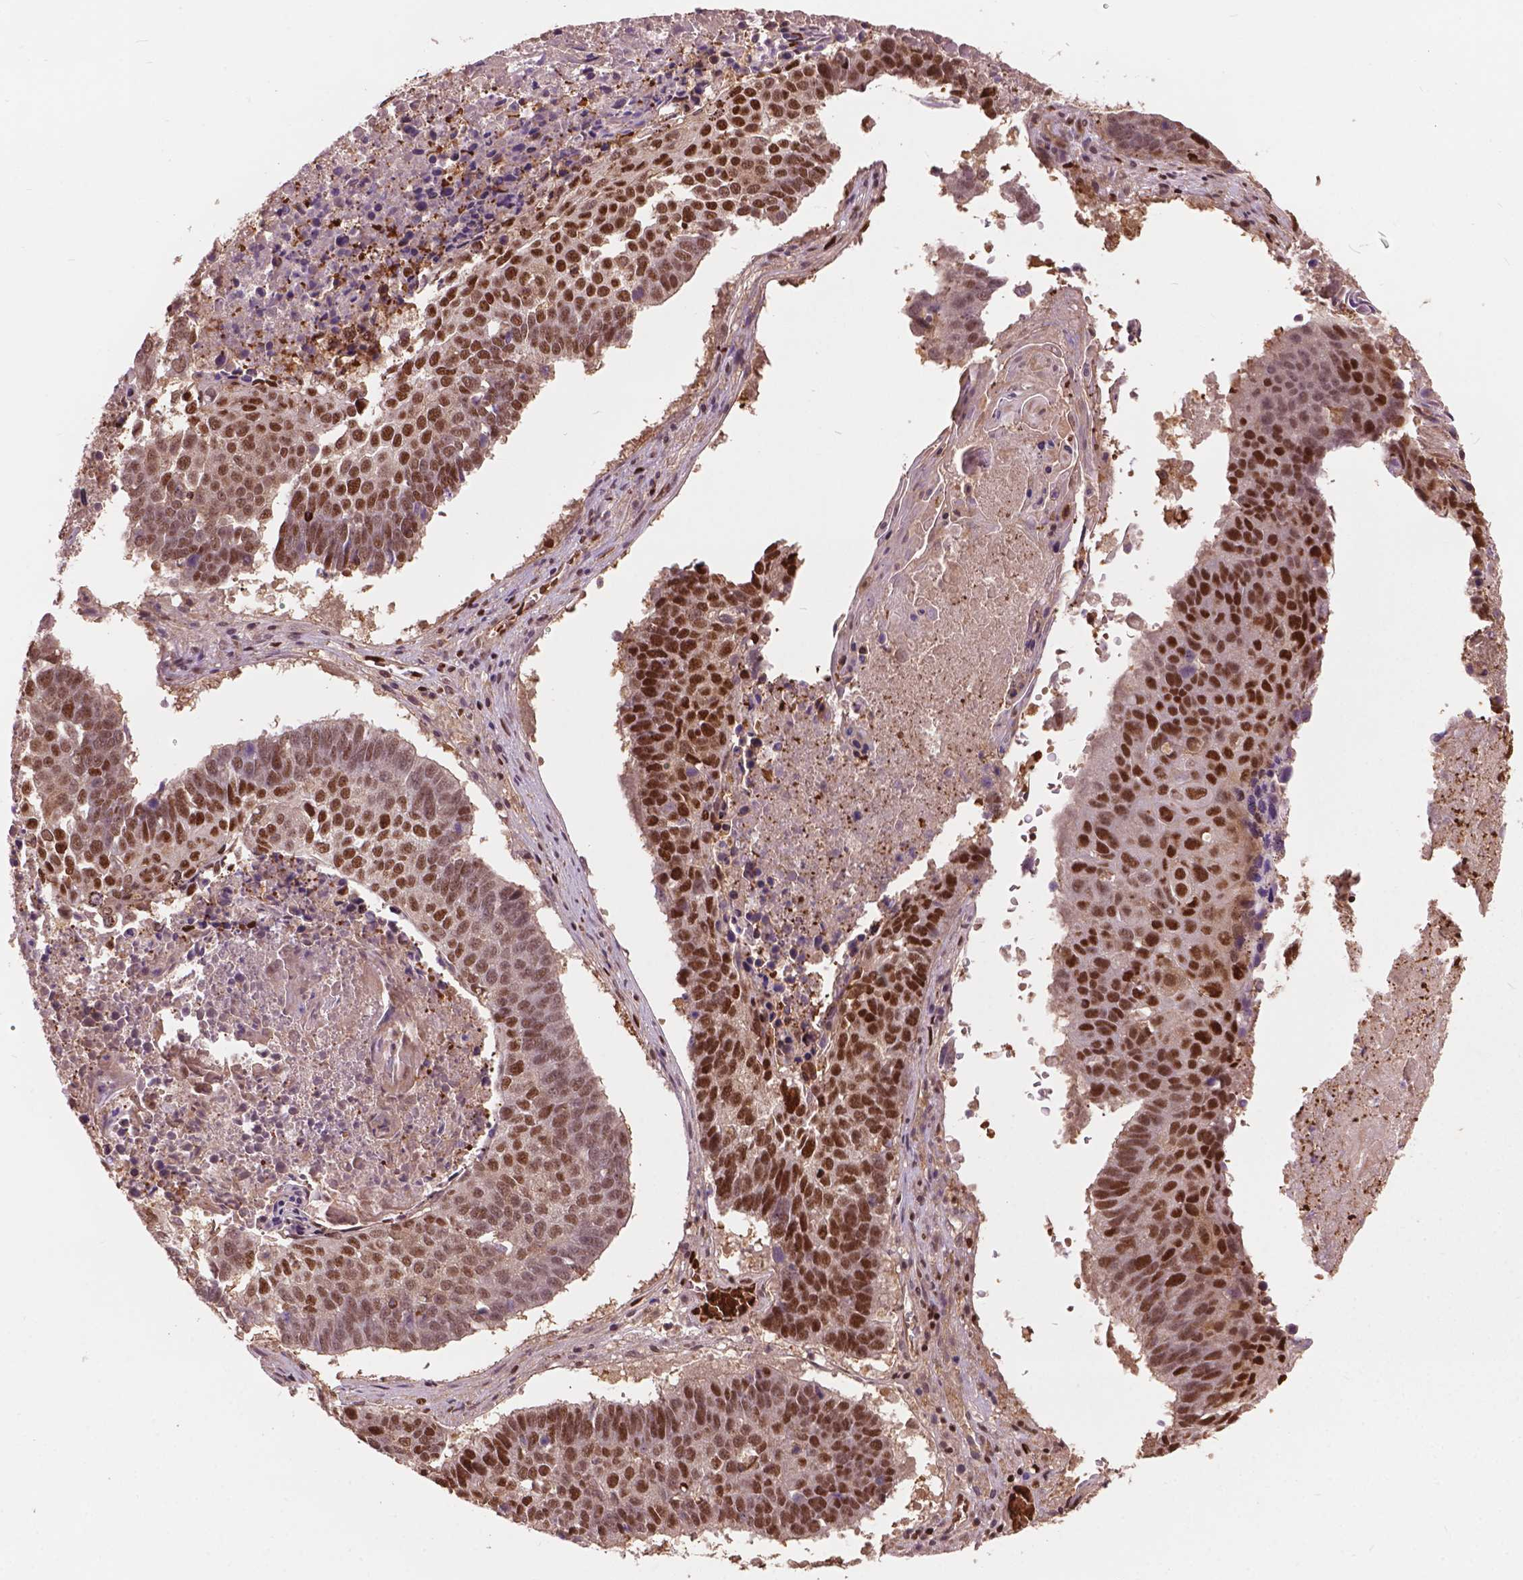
{"staining": {"intensity": "strong", "quantity": ">75%", "location": "nuclear"}, "tissue": "lung cancer", "cell_type": "Tumor cells", "image_type": "cancer", "snomed": [{"axis": "morphology", "description": "Squamous cell carcinoma, NOS"}, {"axis": "topography", "description": "Lung"}], "caption": "Protein staining of lung squamous cell carcinoma tissue exhibits strong nuclear positivity in about >75% of tumor cells.", "gene": "ANP32B", "patient": {"sex": "male", "age": 73}}